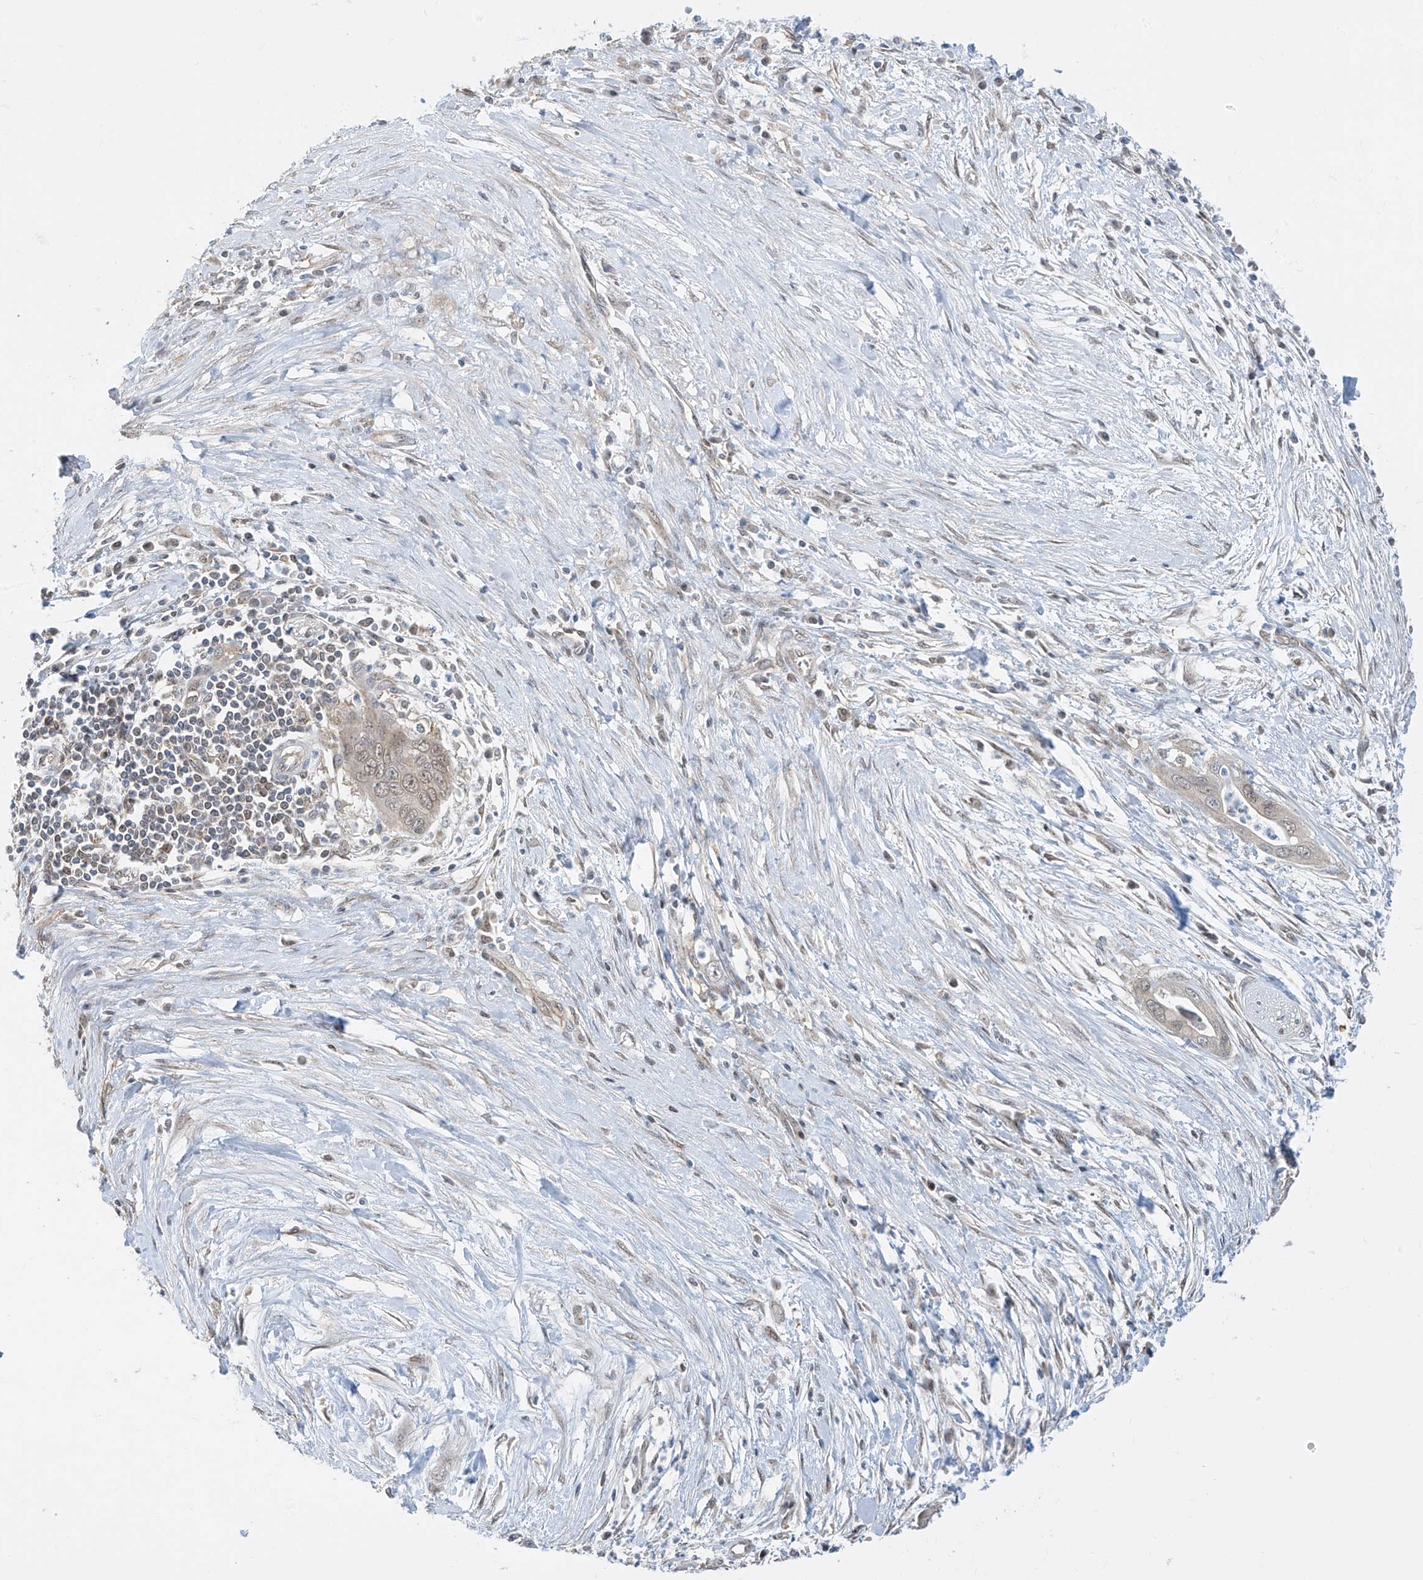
{"staining": {"intensity": "weak", "quantity": "25%-75%", "location": "cytoplasmic/membranous,nuclear"}, "tissue": "pancreatic cancer", "cell_type": "Tumor cells", "image_type": "cancer", "snomed": [{"axis": "morphology", "description": "Adenocarcinoma, NOS"}, {"axis": "topography", "description": "Pancreas"}], "caption": "Human pancreatic cancer (adenocarcinoma) stained with a brown dye demonstrates weak cytoplasmic/membranous and nuclear positive expression in about 25%-75% of tumor cells.", "gene": "TTC38", "patient": {"sex": "male", "age": 75}}